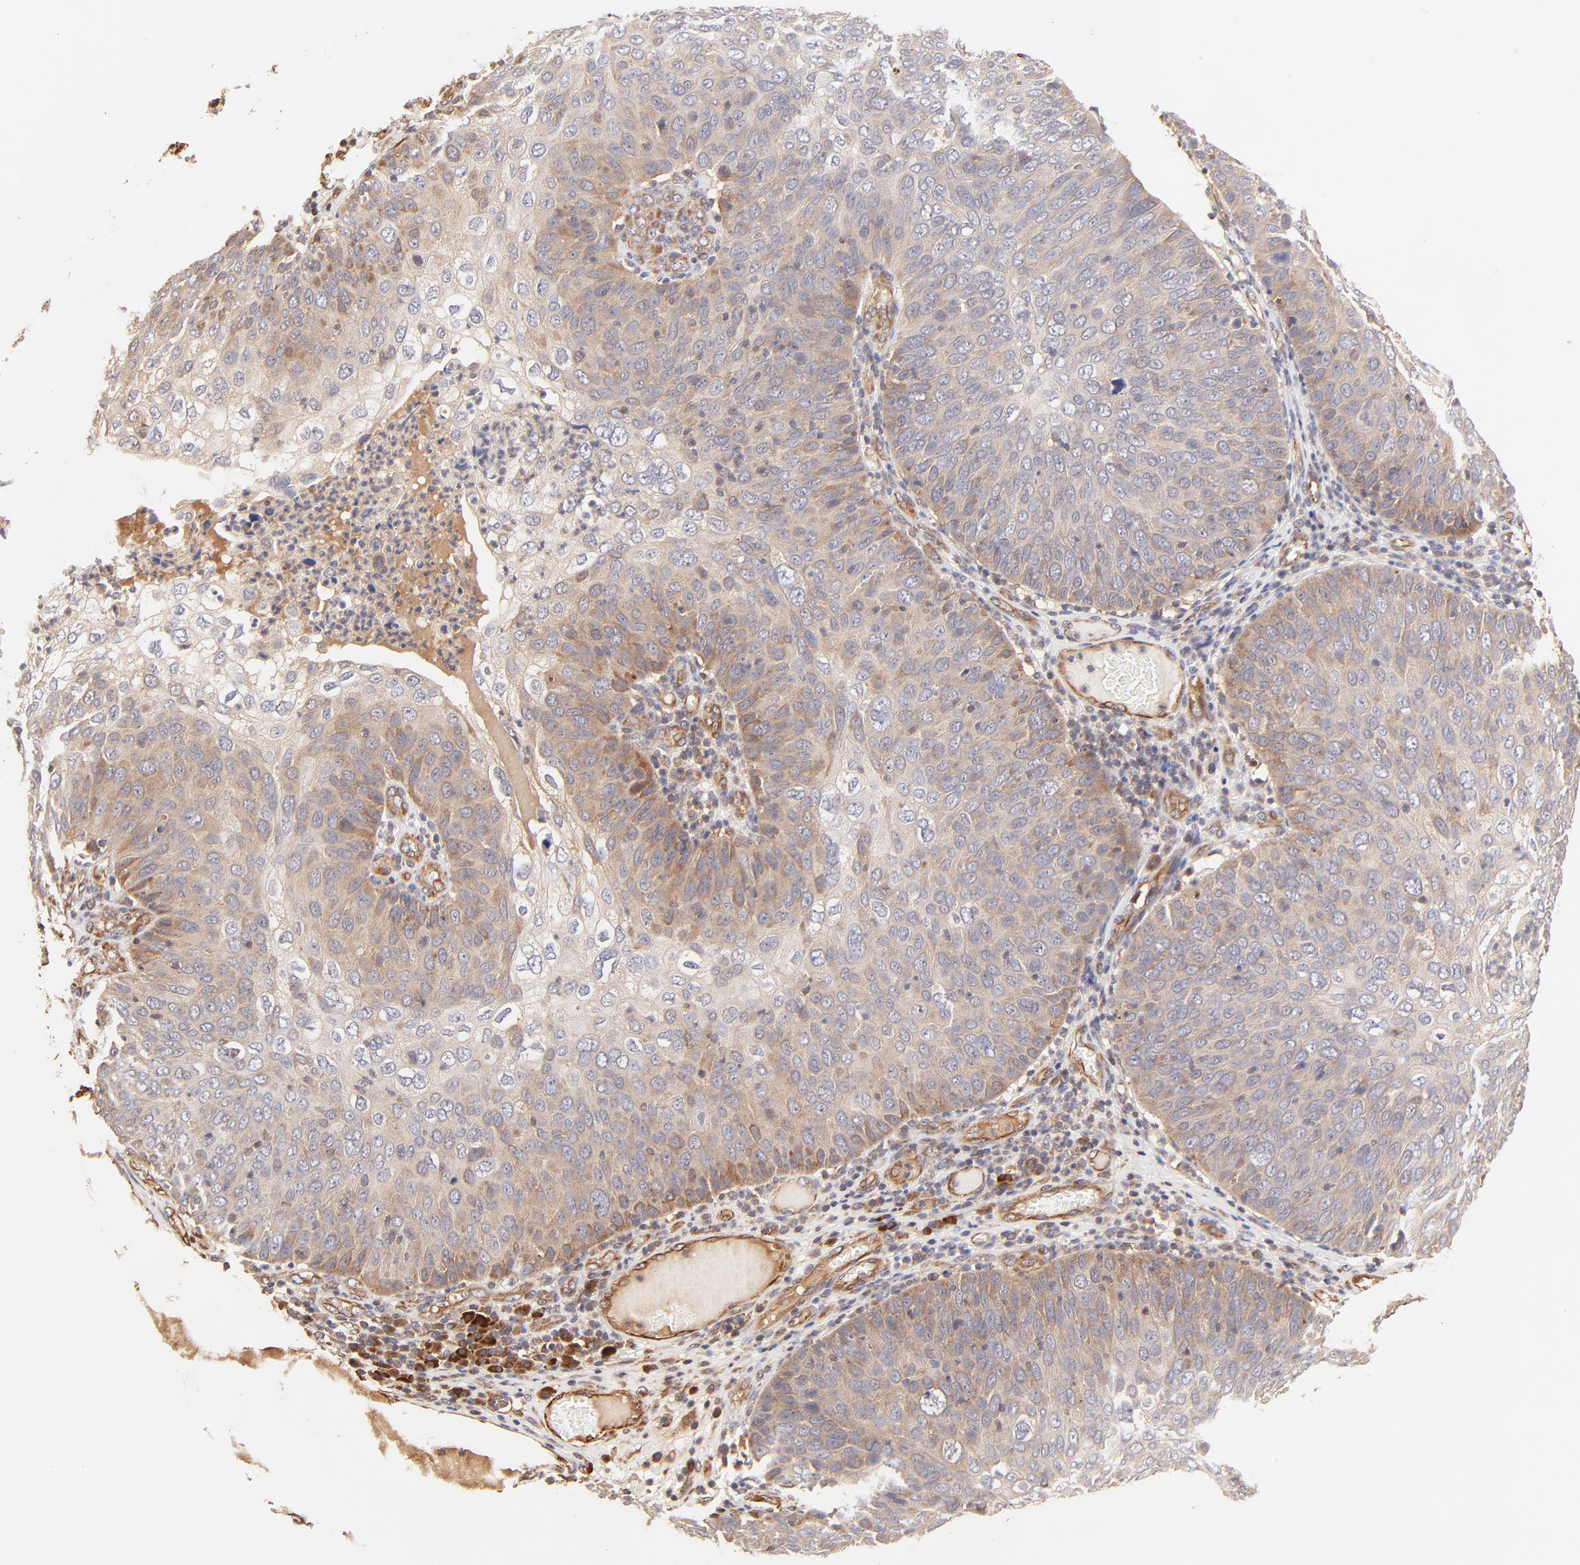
{"staining": {"intensity": "weak", "quantity": ">75%", "location": "cytoplasmic/membranous"}, "tissue": "skin cancer", "cell_type": "Tumor cells", "image_type": "cancer", "snomed": [{"axis": "morphology", "description": "Squamous cell carcinoma, NOS"}, {"axis": "topography", "description": "Skin"}], "caption": "Protein analysis of skin cancer (squamous cell carcinoma) tissue reveals weak cytoplasmic/membranous expression in approximately >75% of tumor cells. (brown staining indicates protein expression, while blue staining denotes nuclei).", "gene": "TNFAIP3", "patient": {"sex": "male", "age": 87}}